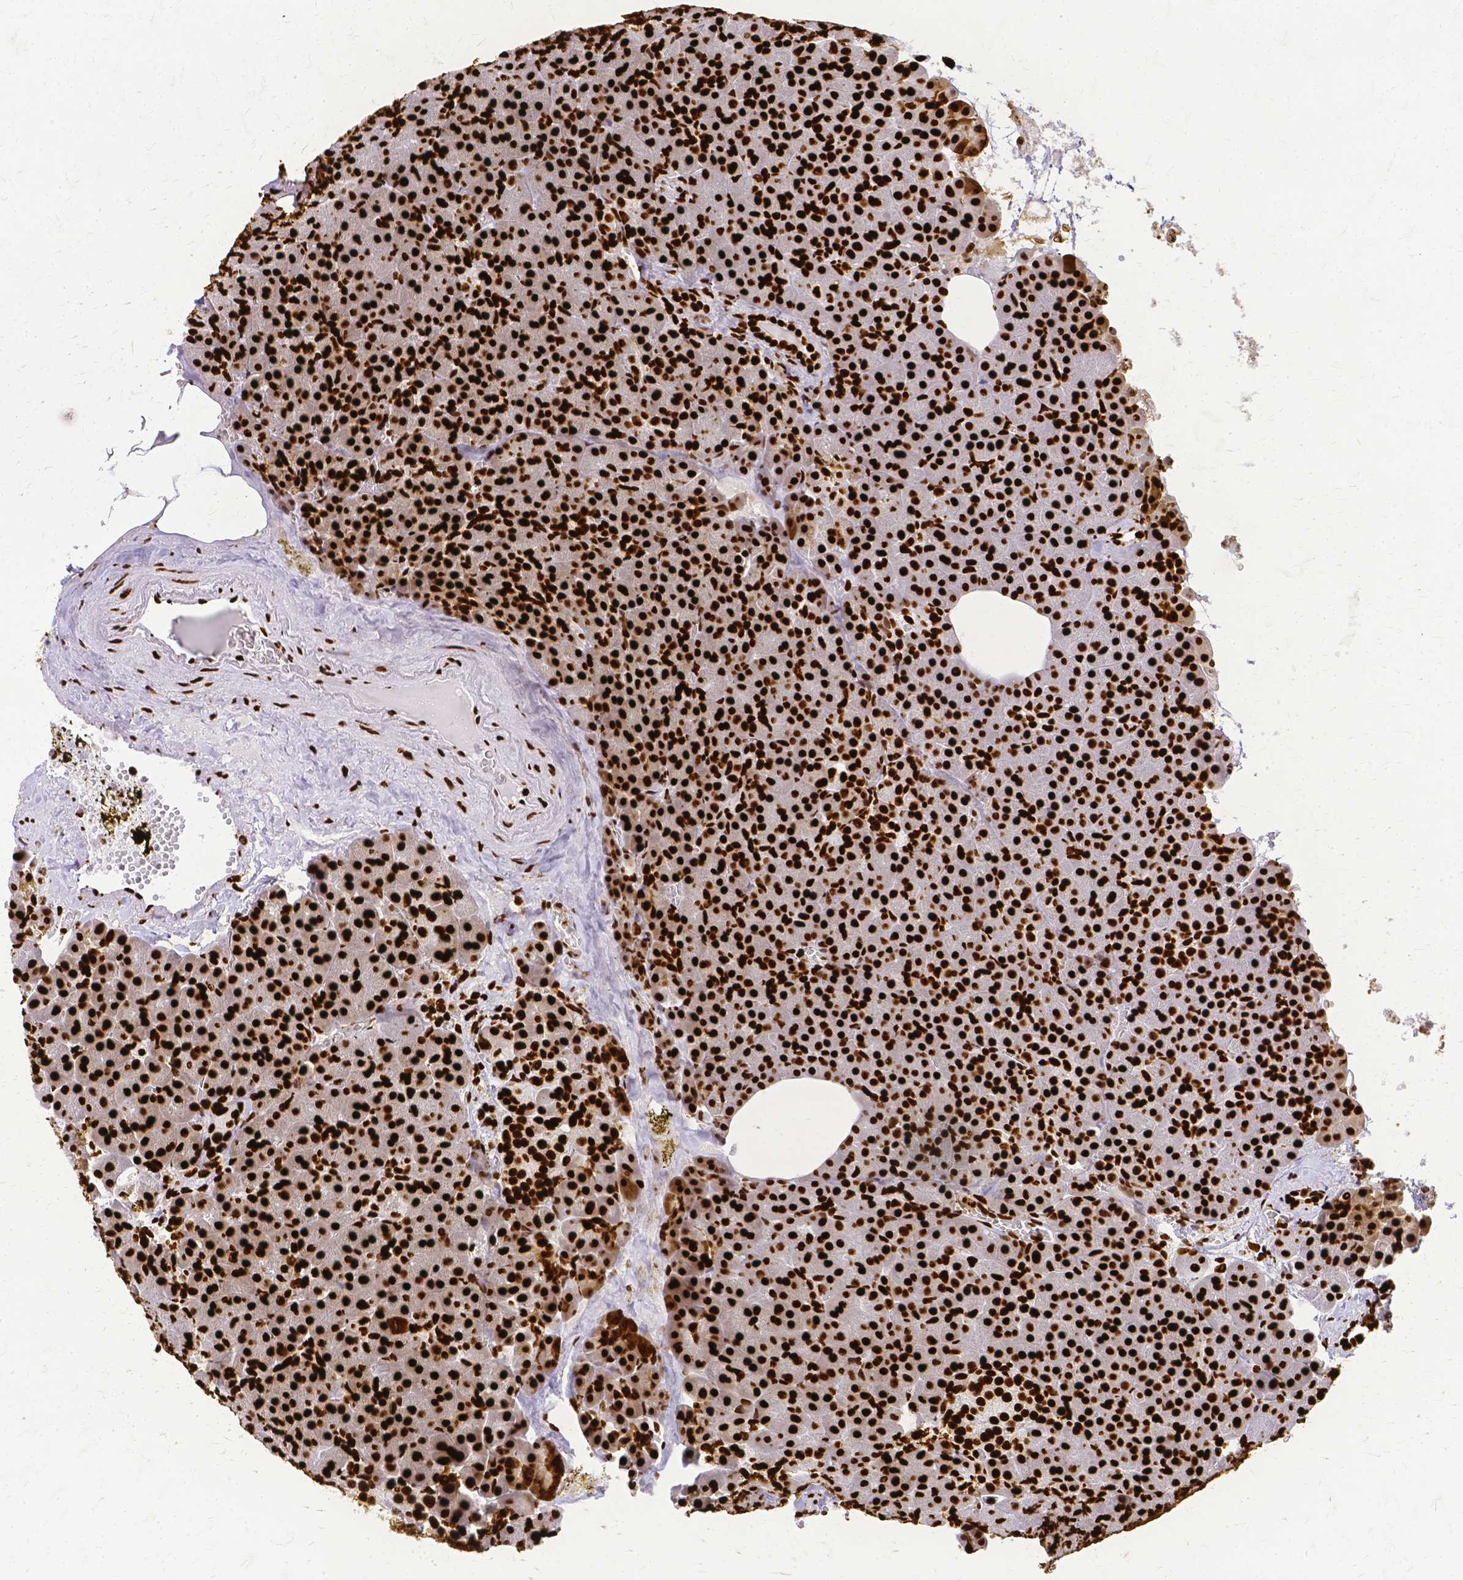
{"staining": {"intensity": "strong", "quantity": ">75%", "location": "nuclear"}, "tissue": "pancreas", "cell_type": "Exocrine glandular cells", "image_type": "normal", "snomed": [{"axis": "morphology", "description": "Normal tissue, NOS"}, {"axis": "topography", "description": "Pancreas"}], "caption": "DAB immunohistochemical staining of benign pancreas exhibits strong nuclear protein expression in approximately >75% of exocrine glandular cells.", "gene": "SFPQ", "patient": {"sex": "female", "age": 74}}